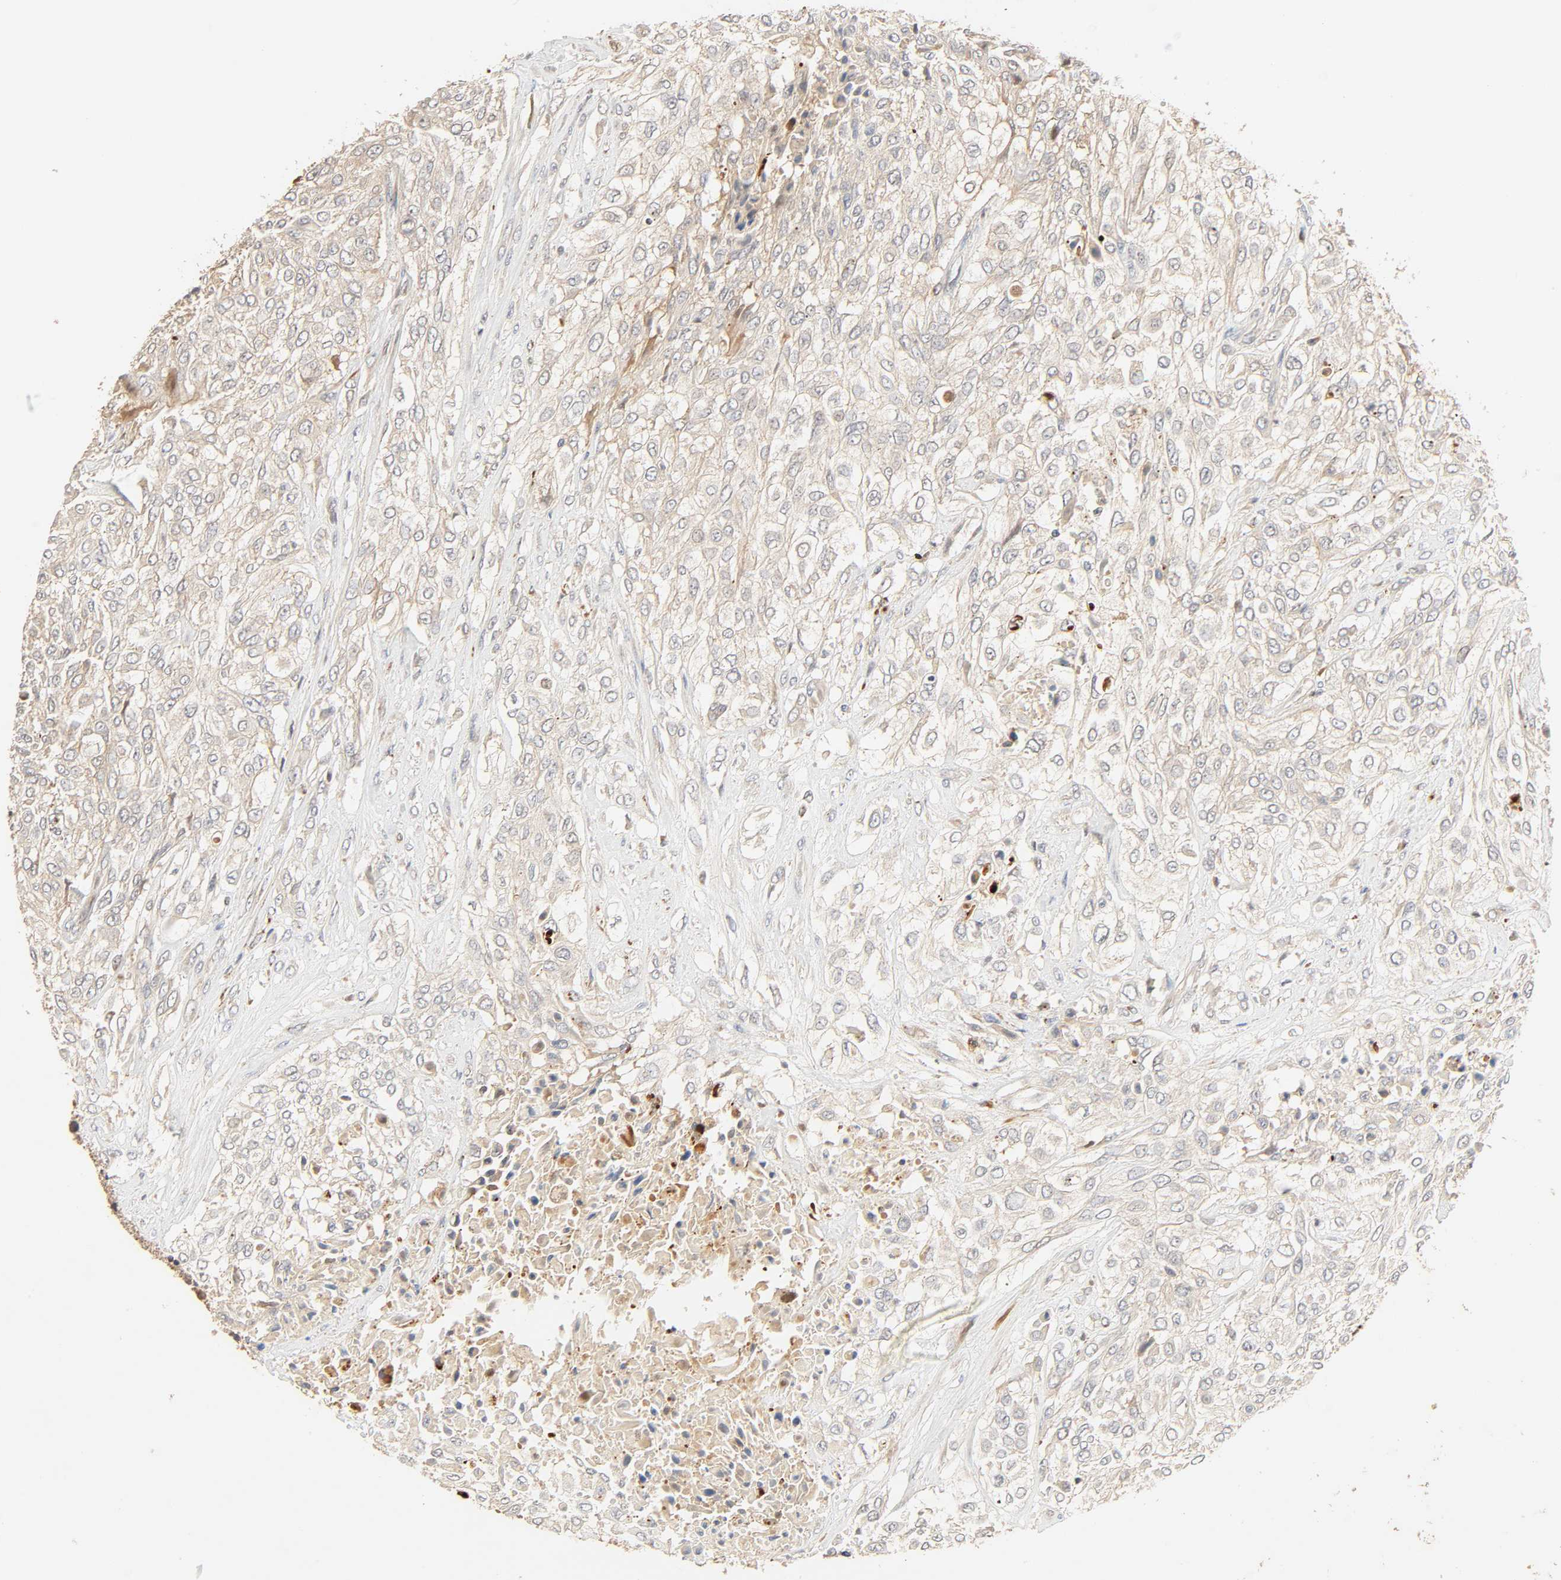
{"staining": {"intensity": "weak", "quantity": ">75%", "location": "cytoplasmic/membranous"}, "tissue": "urothelial cancer", "cell_type": "Tumor cells", "image_type": "cancer", "snomed": [{"axis": "morphology", "description": "Urothelial carcinoma, High grade"}, {"axis": "topography", "description": "Urinary bladder"}], "caption": "Urothelial cancer stained with immunohistochemistry displays weak cytoplasmic/membranous positivity in approximately >75% of tumor cells.", "gene": "MAPK6", "patient": {"sex": "male", "age": 57}}